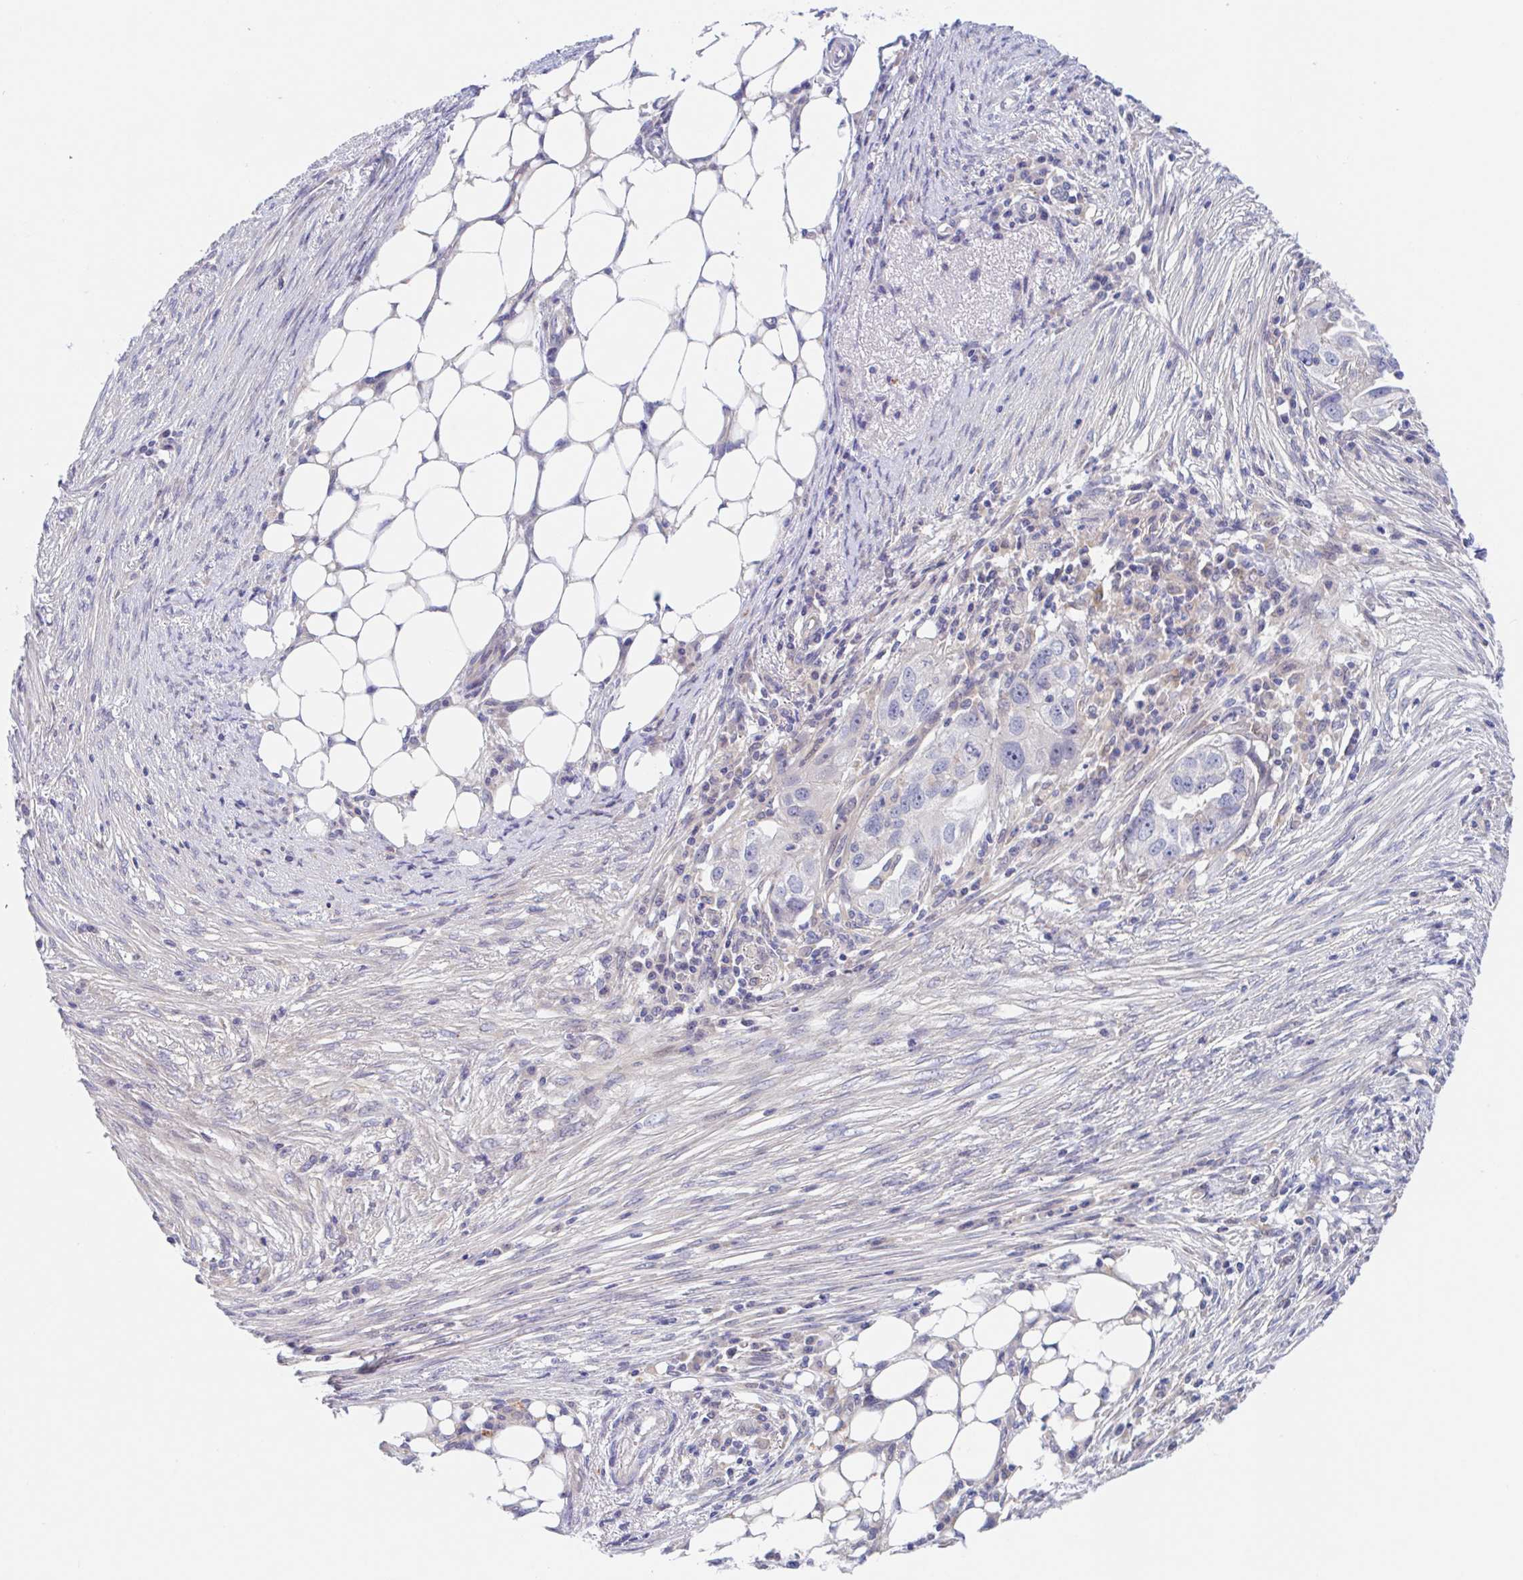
{"staining": {"intensity": "negative", "quantity": "none", "location": "none"}, "tissue": "ovarian cancer", "cell_type": "Tumor cells", "image_type": "cancer", "snomed": [{"axis": "morphology", "description": "Carcinoma, endometroid"}, {"axis": "morphology", "description": "Cystadenocarcinoma, serous, NOS"}, {"axis": "topography", "description": "Ovary"}], "caption": "An IHC histopathology image of ovarian cancer is shown. There is no staining in tumor cells of ovarian cancer.", "gene": "TMEM86A", "patient": {"sex": "female", "age": 45}}